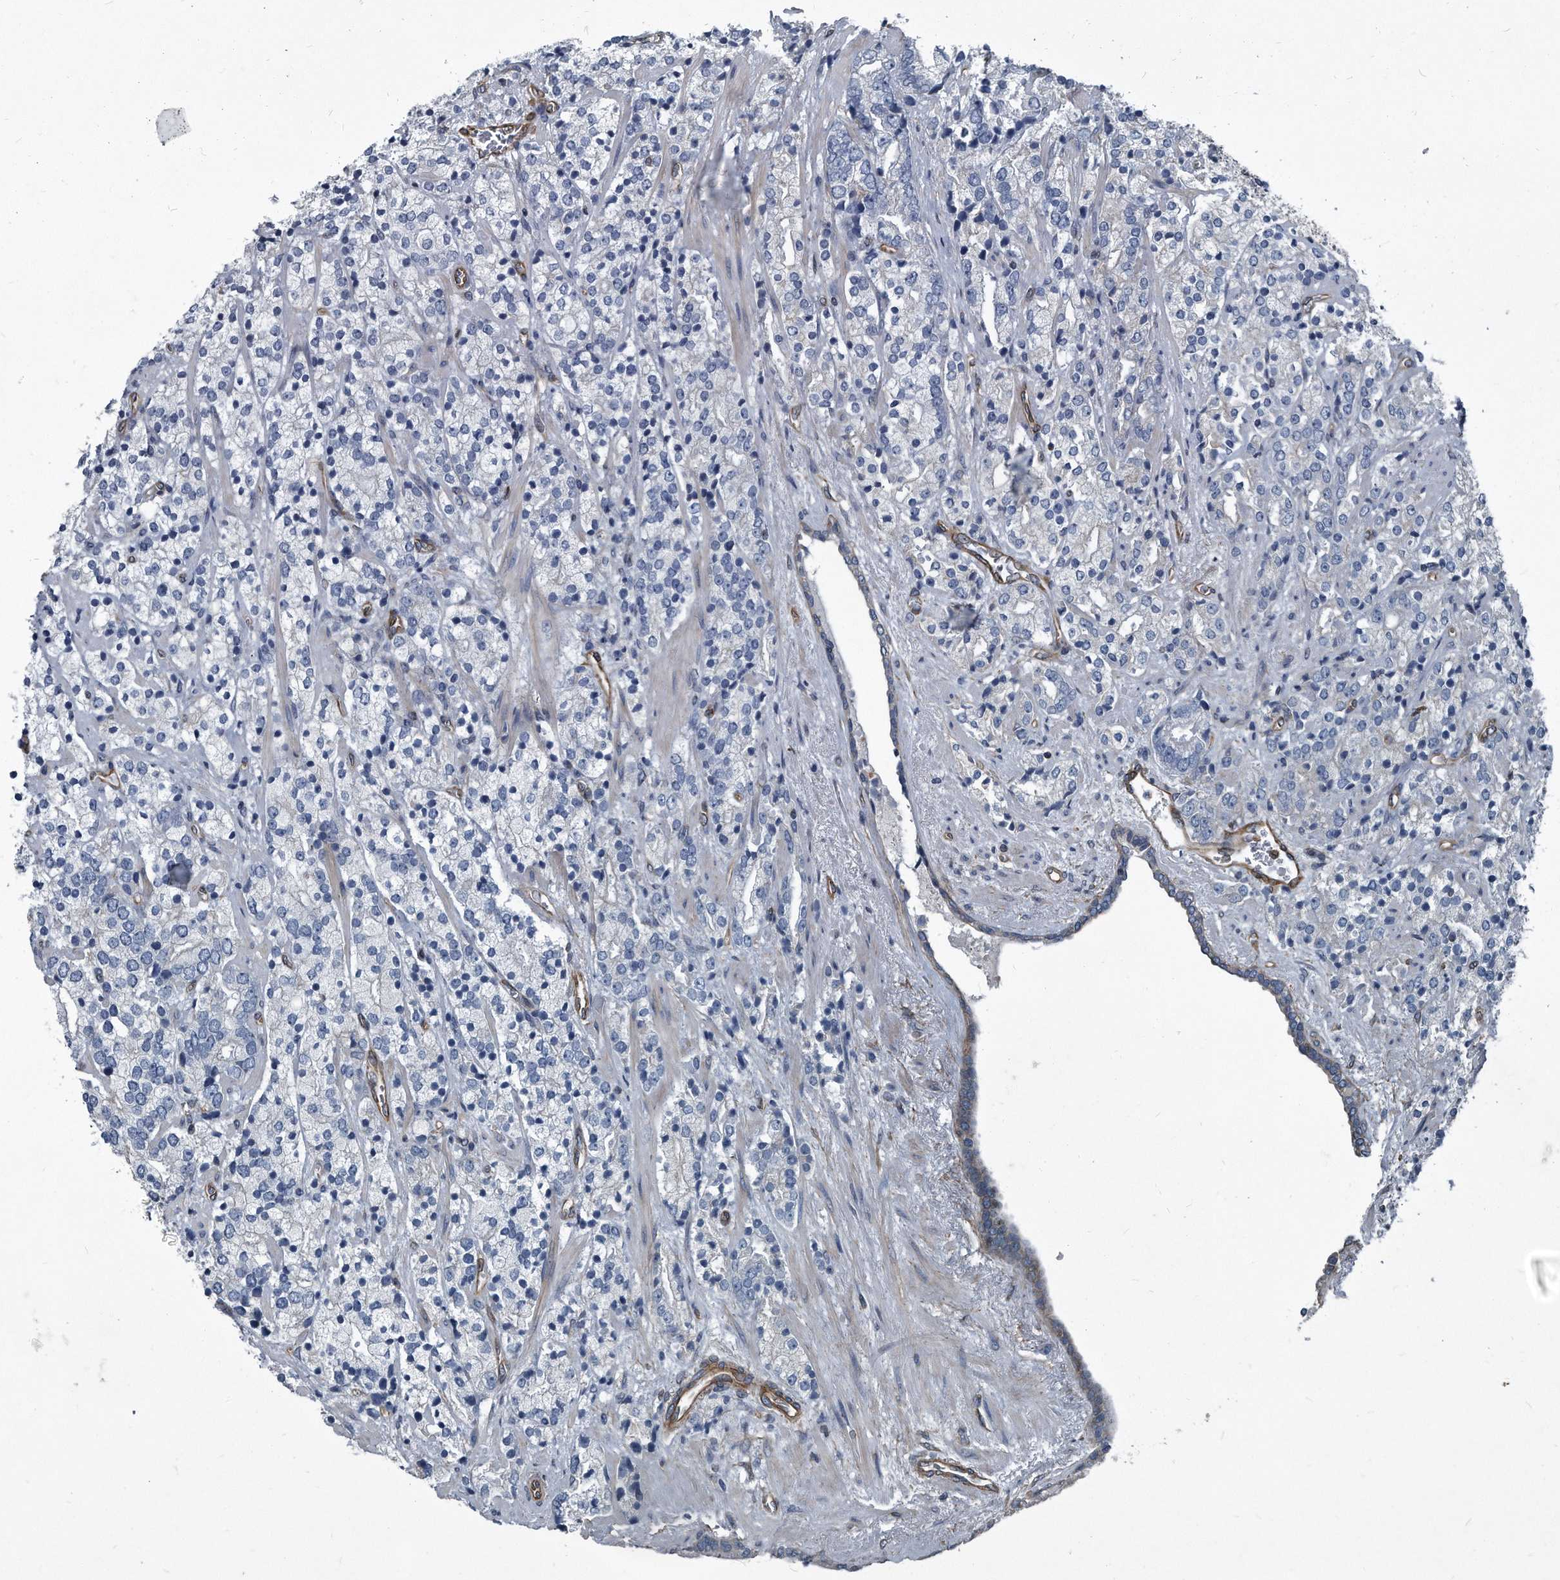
{"staining": {"intensity": "negative", "quantity": "none", "location": "none"}, "tissue": "prostate cancer", "cell_type": "Tumor cells", "image_type": "cancer", "snomed": [{"axis": "morphology", "description": "Adenocarcinoma, High grade"}, {"axis": "topography", "description": "Prostate"}], "caption": "Tumor cells are negative for brown protein staining in prostate cancer. Nuclei are stained in blue.", "gene": "PLEC", "patient": {"sex": "male", "age": 71}}